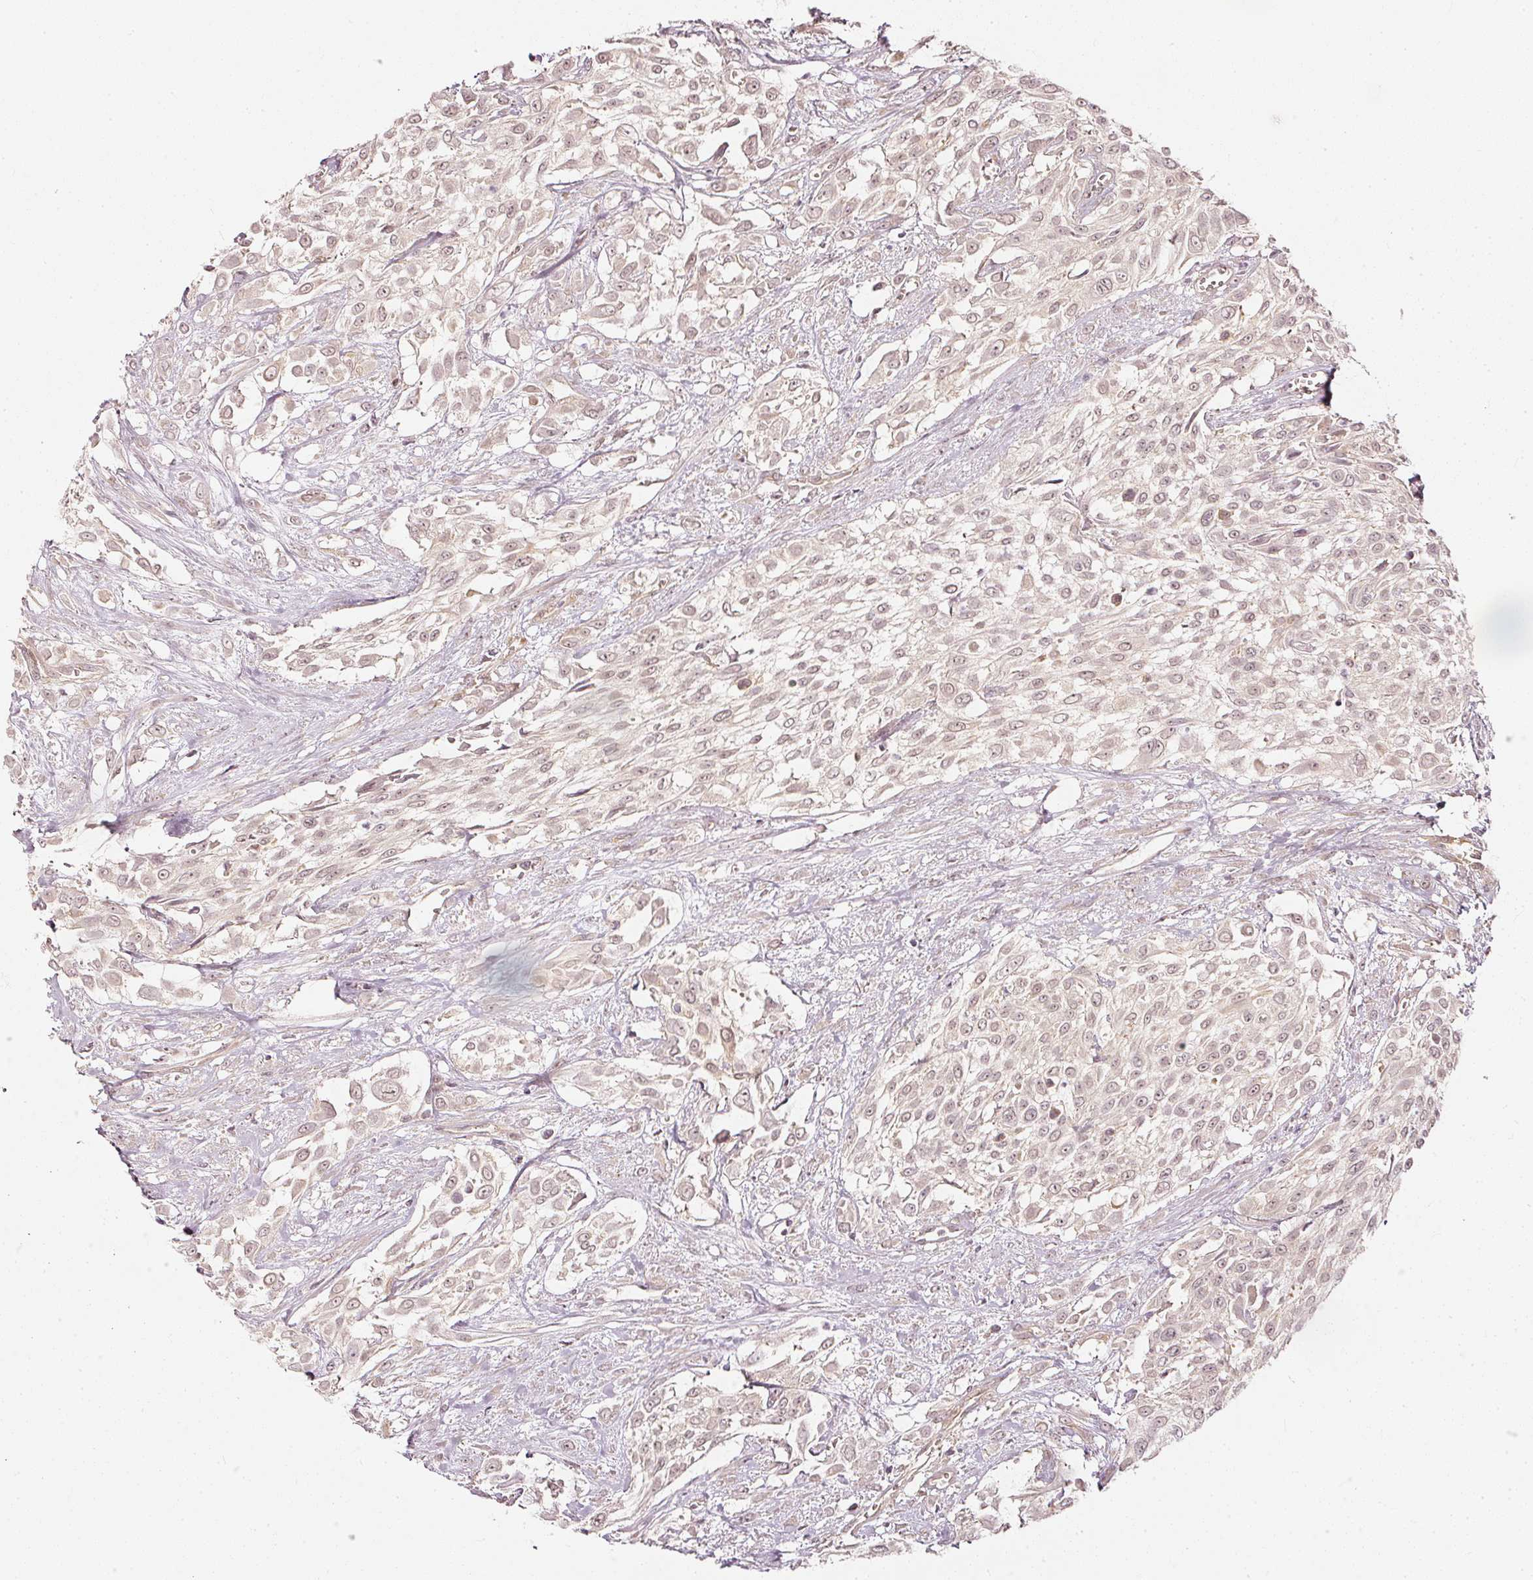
{"staining": {"intensity": "negative", "quantity": "none", "location": "none"}, "tissue": "urothelial cancer", "cell_type": "Tumor cells", "image_type": "cancer", "snomed": [{"axis": "morphology", "description": "Urothelial carcinoma, High grade"}, {"axis": "topography", "description": "Urinary bladder"}], "caption": "There is no significant expression in tumor cells of urothelial carcinoma (high-grade).", "gene": "DRD2", "patient": {"sex": "male", "age": 57}}